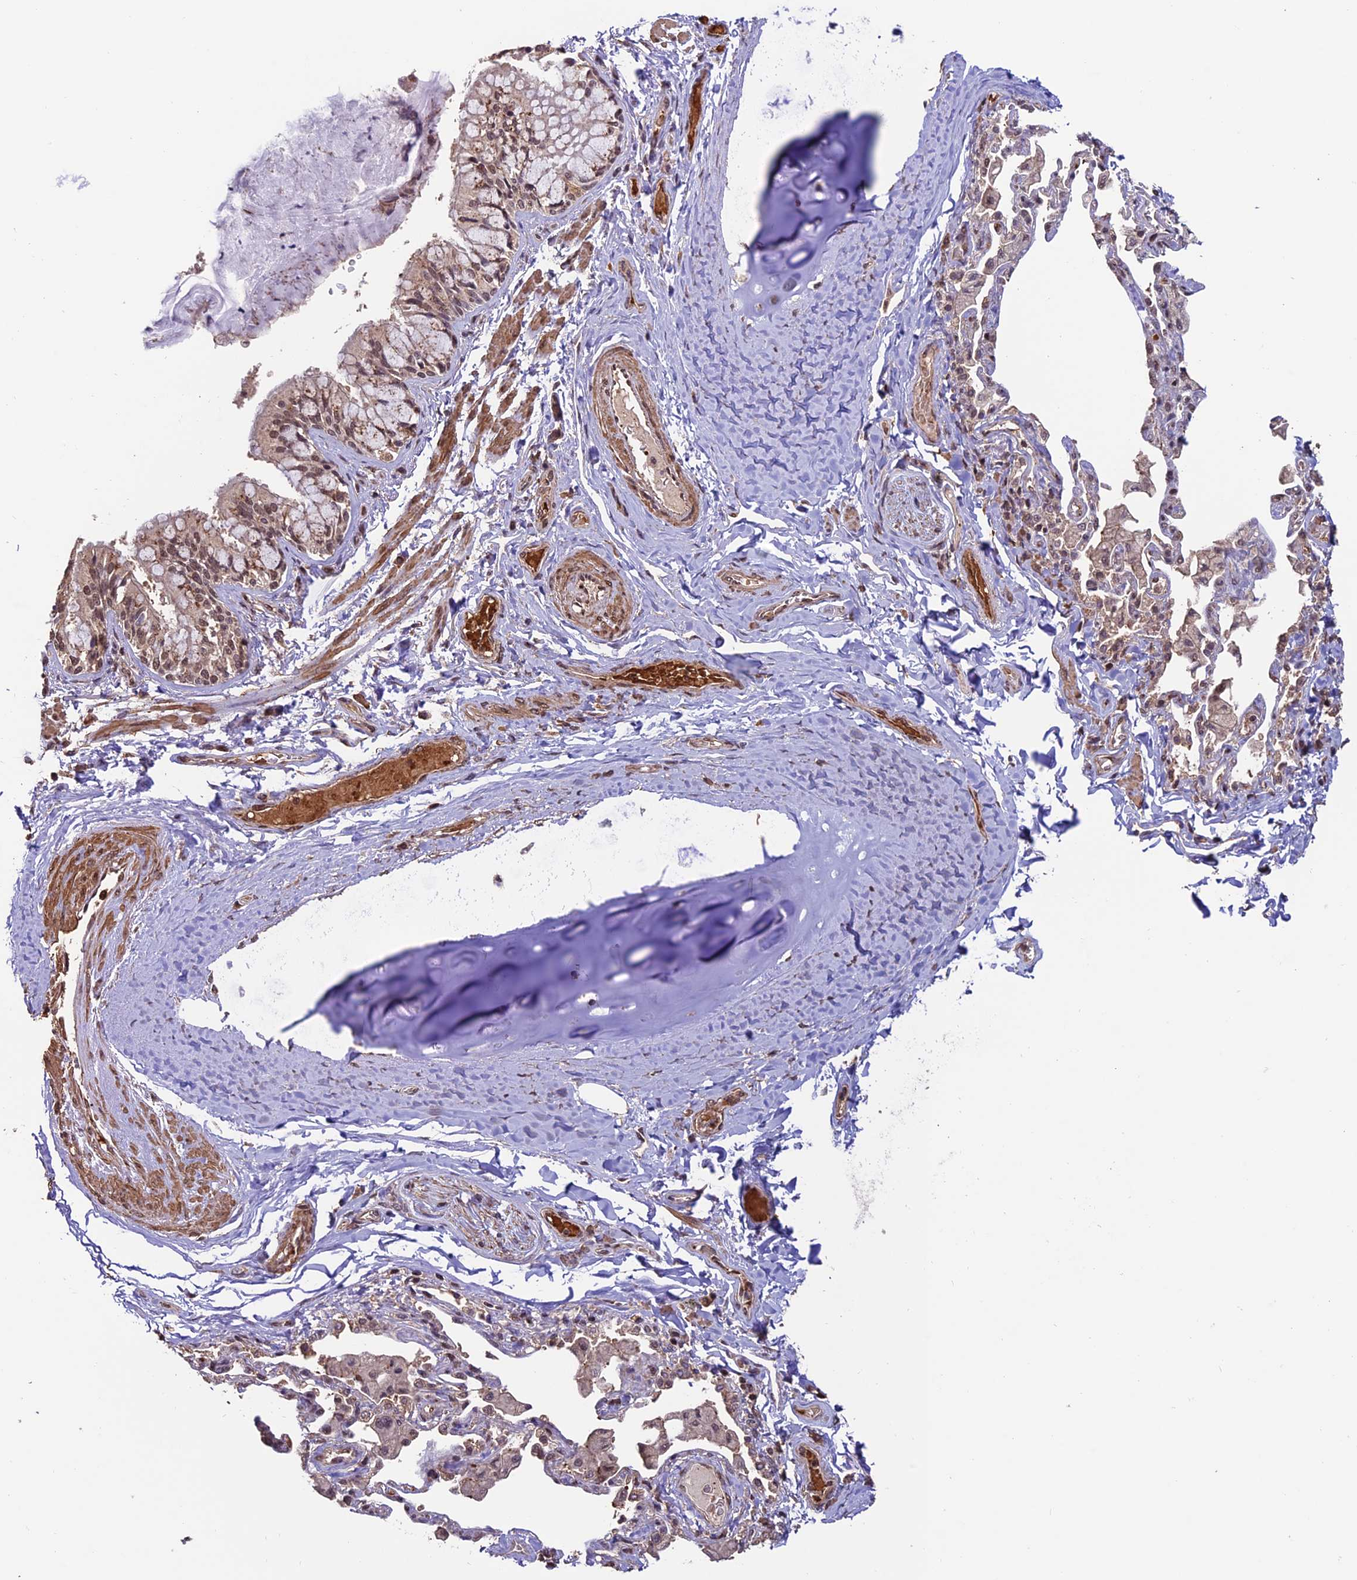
{"staining": {"intensity": "moderate", "quantity": ">75%", "location": "cytoplasmic/membranous,nuclear"}, "tissue": "bronchus", "cell_type": "Respiratory epithelial cells", "image_type": "normal", "snomed": [{"axis": "morphology", "description": "Normal tissue, NOS"}, {"axis": "morphology", "description": "Inflammation, NOS"}, {"axis": "topography", "description": "Bronchus"}, {"axis": "topography", "description": "Lung"}], "caption": "Immunohistochemistry of unremarkable bronchus reveals medium levels of moderate cytoplasmic/membranous,nuclear positivity in about >75% of respiratory epithelial cells.", "gene": "CABIN1", "patient": {"sex": "female", "age": 46}}